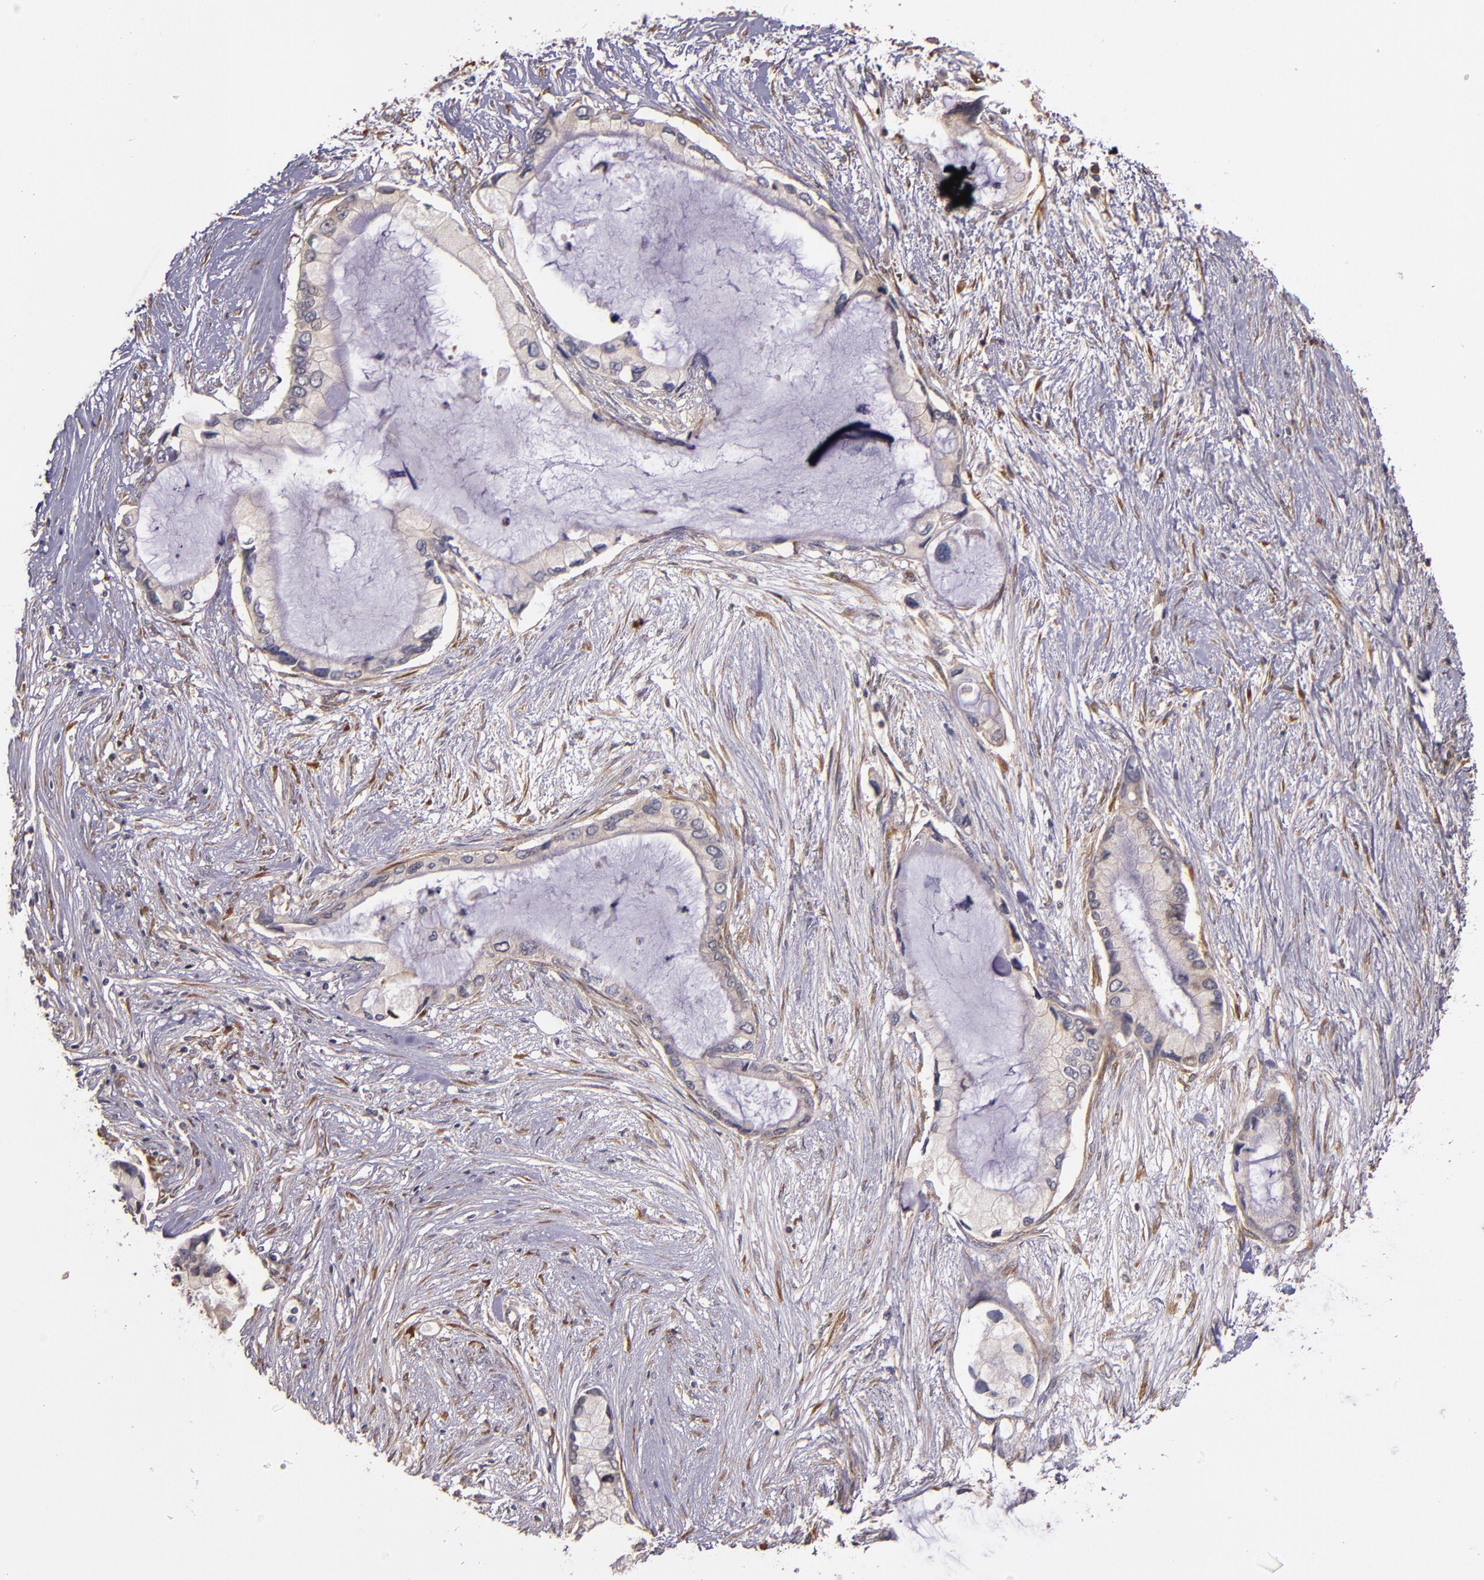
{"staining": {"intensity": "weak", "quantity": ">75%", "location": "cytoplasmic/membranous"}, "tissue": "pancreatic cancer", "cell_type": "Tumor cells", "image_type": "cancer", "snomed": [{"axis": "morphology", "description": "Adenocarcinoma, NOS"}, {"axis": "topography", "description": "Pancreas"}], "caption": "This is a photomicrograph of immunohistochemistry (IHC) staining of pancreatic cancer, which shows weak positivity in the cytoplasmic/membranous of tumor cells.", "gene": "PRAF2", "patient": {"sex": "female", "age": 59}}